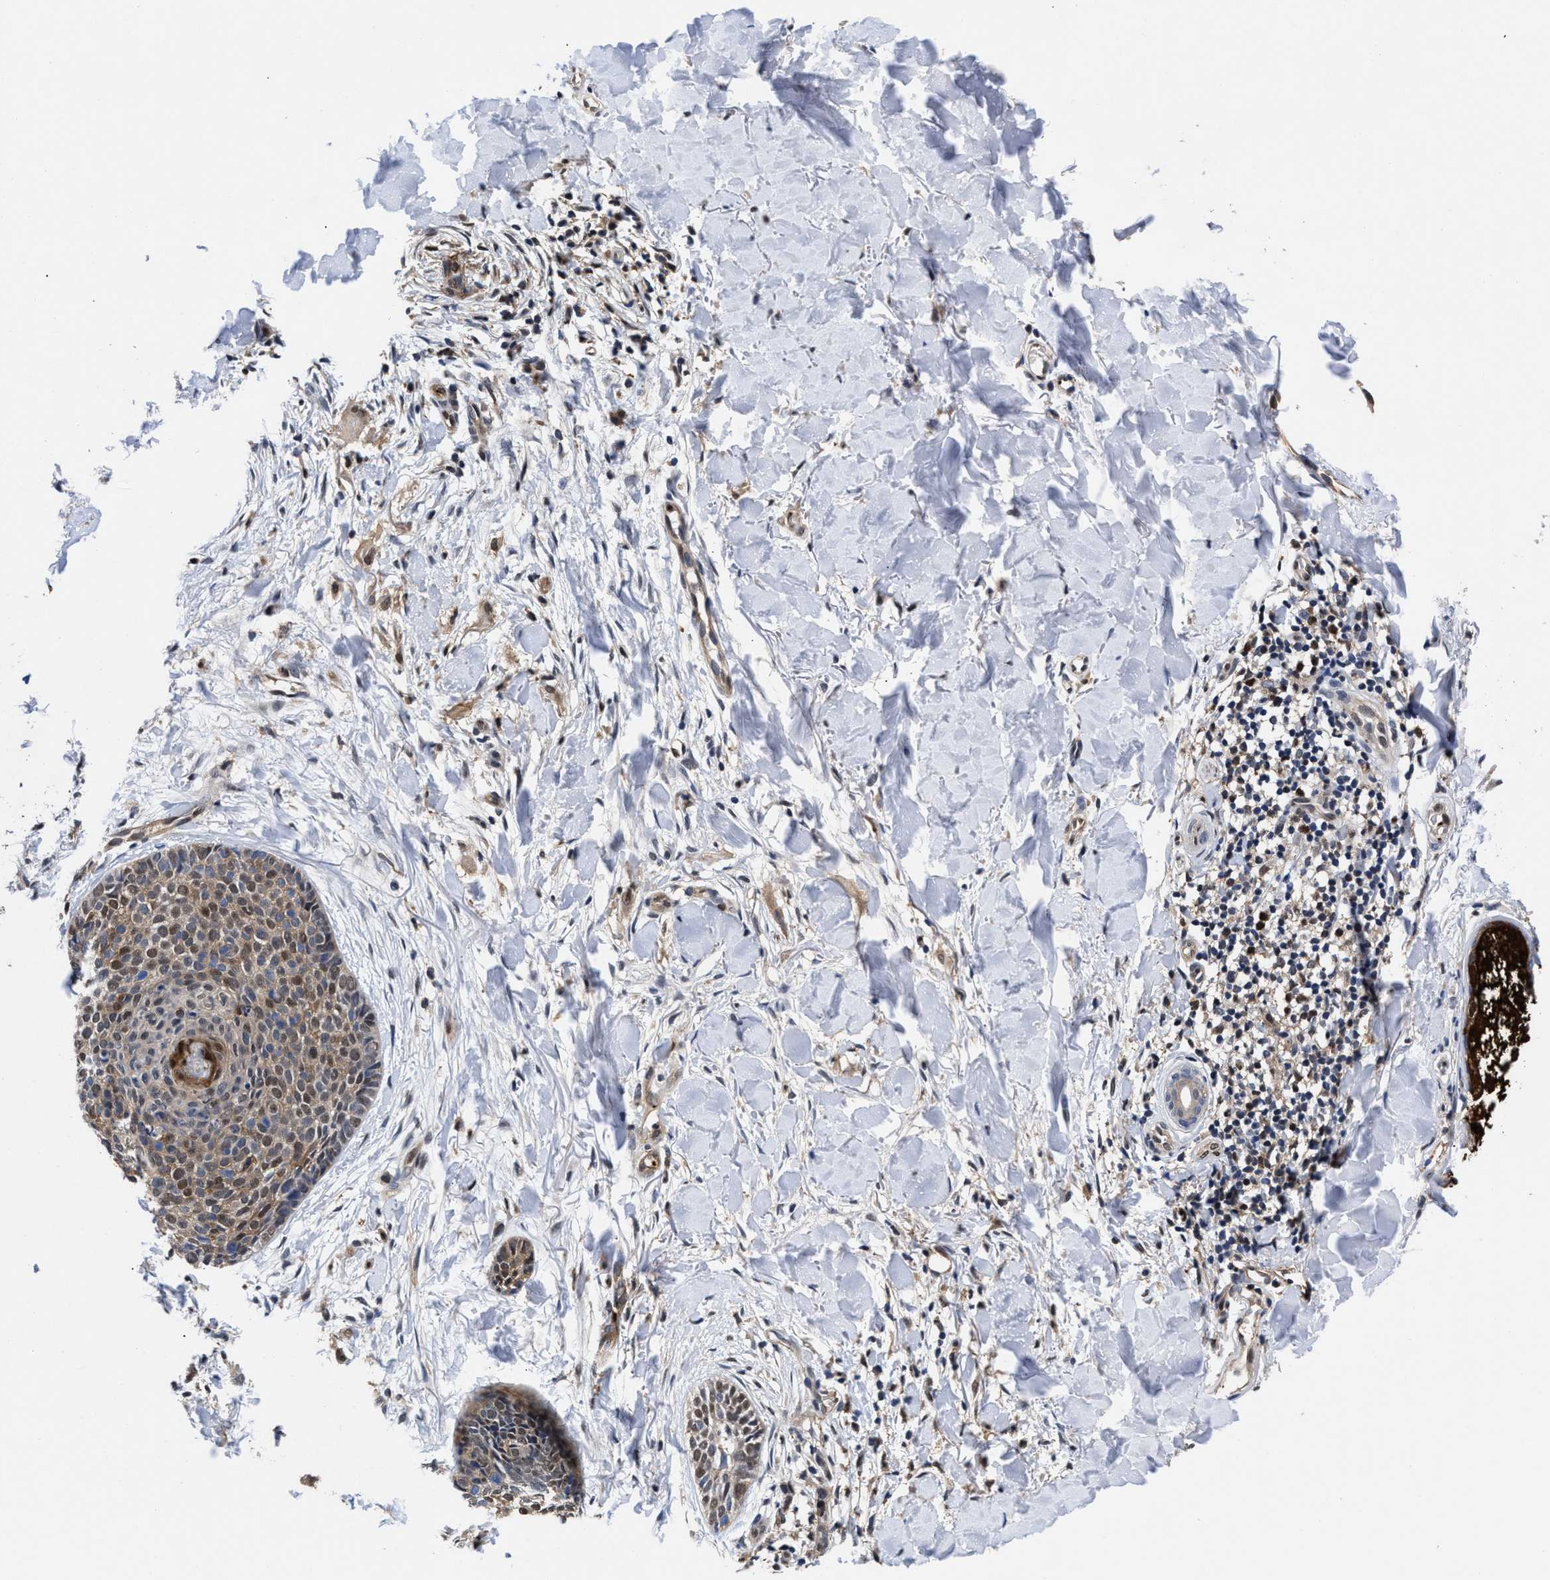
{"staining": {"intensity": "weak", "quantity": ">75%", "location": "cytoplasmic/membranous,nuclear"}, "tissue": "skin cancer", "cell_type": "Tumor cells", "image_type": "cancer", "snomed": [{"axis": "morphology", "description": "Normal tissue, NOS"}, {"axis": "morphology", "description": "Basal cell carcinoma"}, {"axis": "topography", "description": "Skin"}], "caption": "Immunohistochemistry of human basal cell carcinoma (skin) demonstrates low levels of weak cytoplasmic/membranous and nuclear staining in about >75% of tumor cells. The protein is stained brown, and the nuclei are stained in blue (DAB (3,3'-diaminobenzidine) IHC with brightfield microscopy, high magnification).", "gene": "ACLY", "patient": {"sex": "male", "age": 67}}